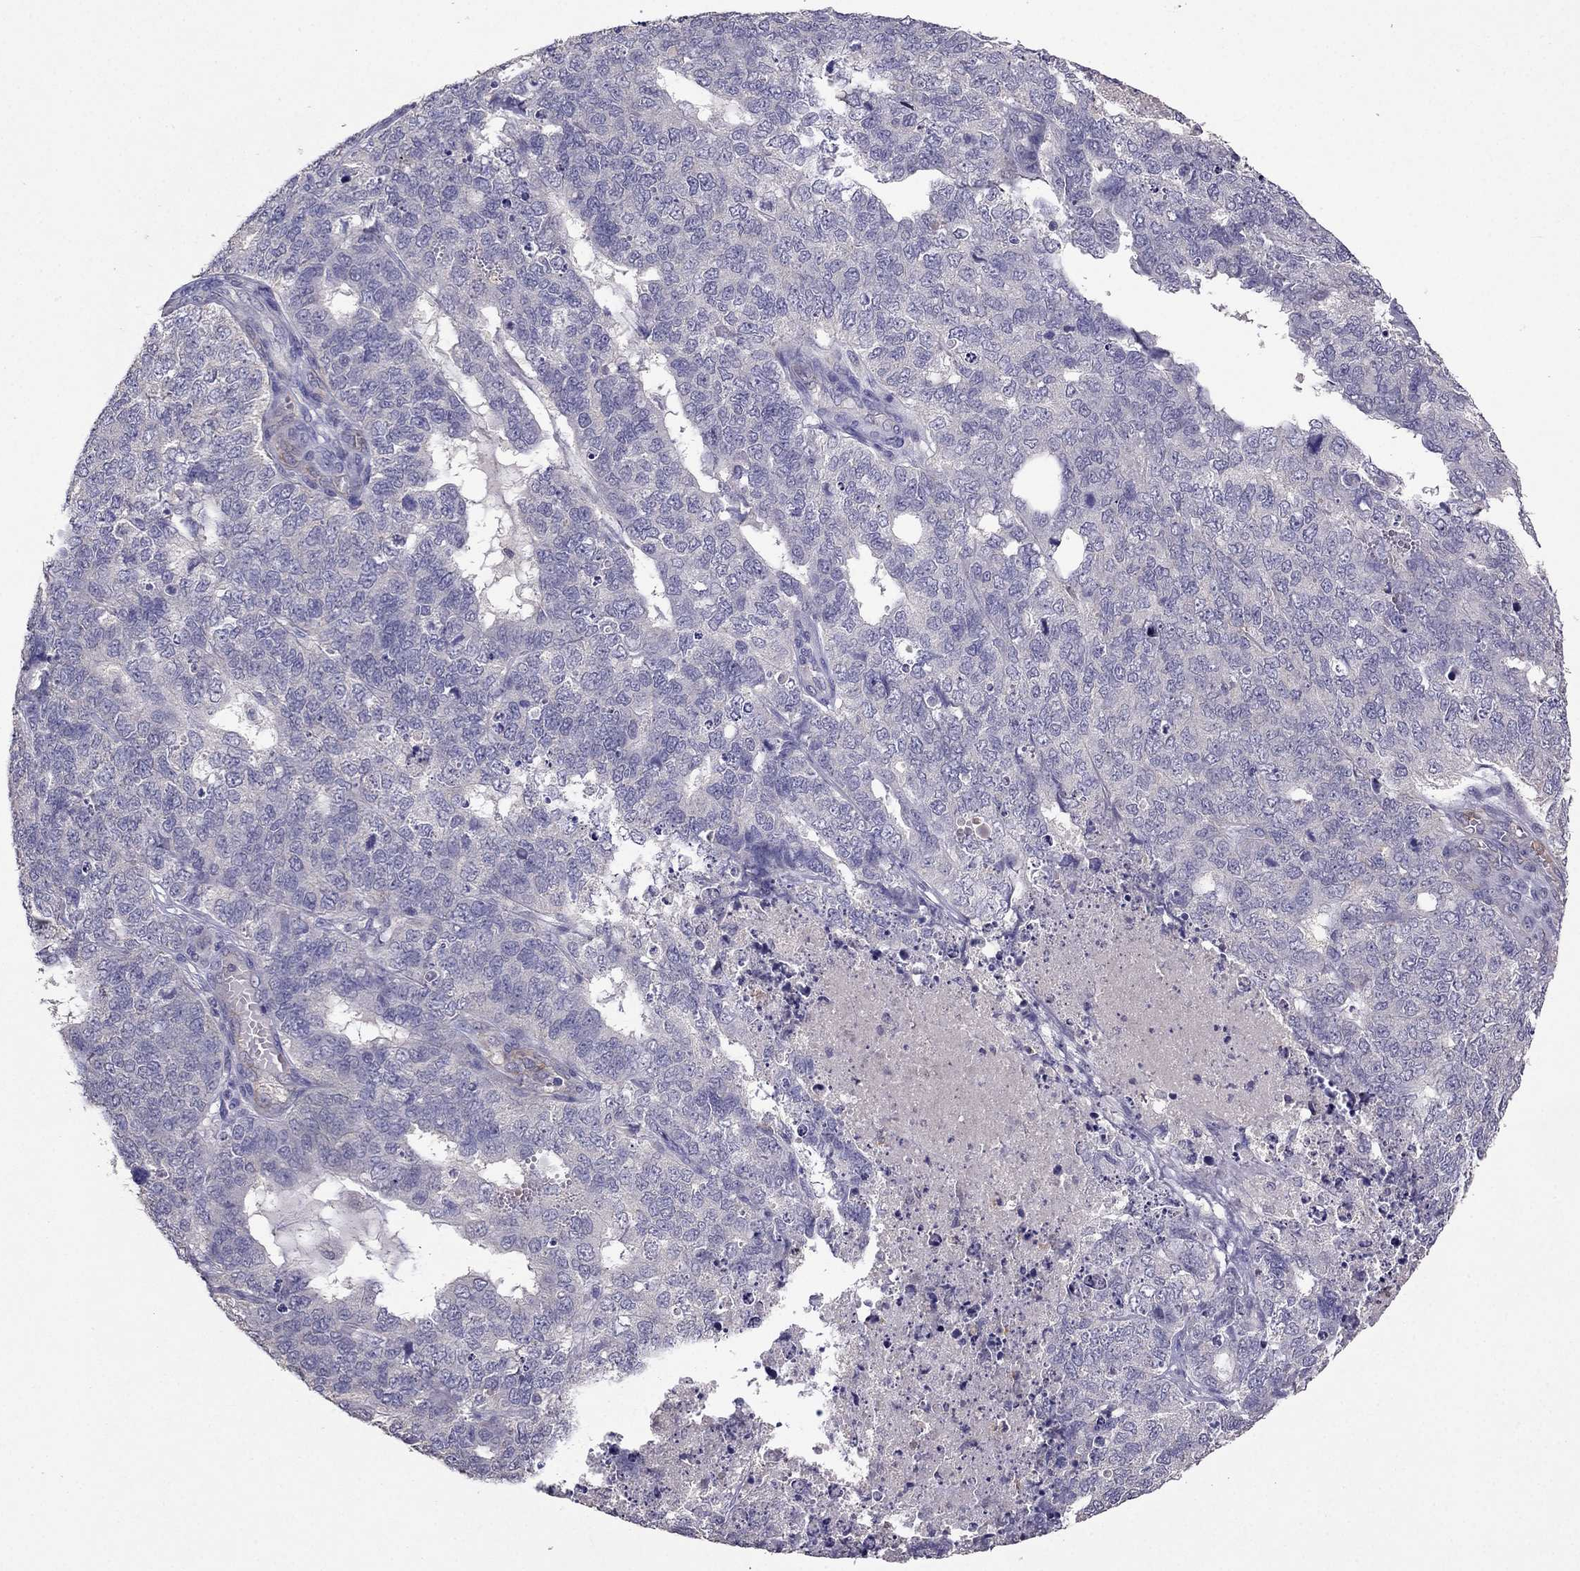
{"staining": {"intensity": "negative", "quantity": "none", "location": "none"}, "tissue": "cervical cancer", "cell_type": "Tumor cells", "image_type": "cancer", "snomed": [{"axis": "morphology", "description": "Squamous cell carcinoma, NOS"}, {"axis": "topography", "description": "Cervix"}], "caption": "Histopathology image shows no significant protein positivity in tumor cells of squamous cell carcinoma (cervical).", "gene": "RFLNB", "patient": {"sex": "female", "age": 63}}